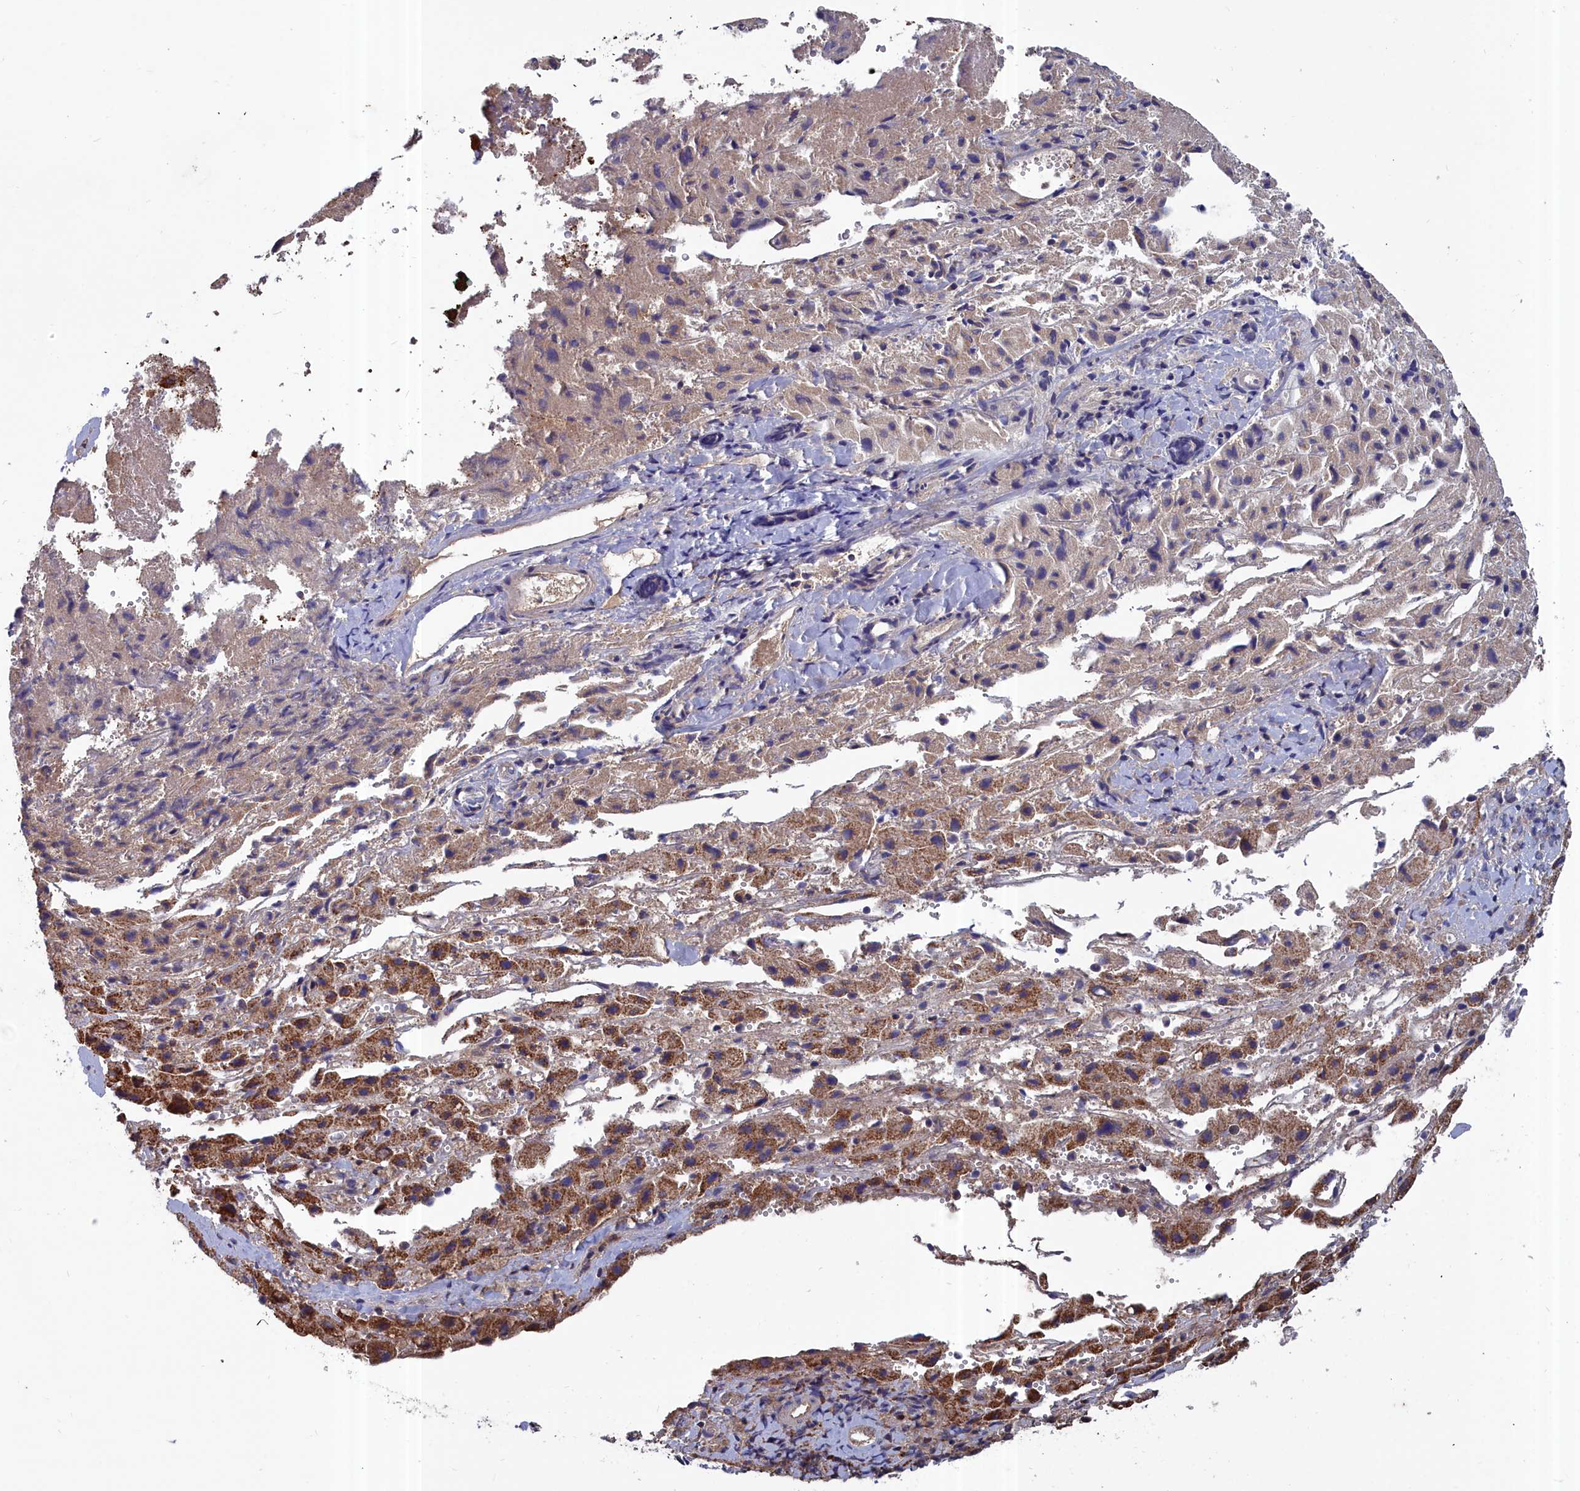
{"staining": {"intensity": "moderate", "quantity": "<25%", "location": "cytoplasmic/membranous"}, "tissue": "liver cancer", "cell_type": "Tumor cells", "image_type": "cancer", "snomed": [{"axis": "morphology", "description": "Carcinoma, Hepatocellular, NOS"}, {"axis": "topography", "description": "Liver"}], "caption": "Protein expression analysis of liver cancer (hepatocellular carcinoma) exhibits moderate cytoplasmic/membranous staining in approximately <25% of tumor cells. (DAB (3,3'-diaminobenzidine) IHC with brightfield microscopy, high magnification).", "gene": "GFRA2", "patient": {"sex": "female", "age": 58}}